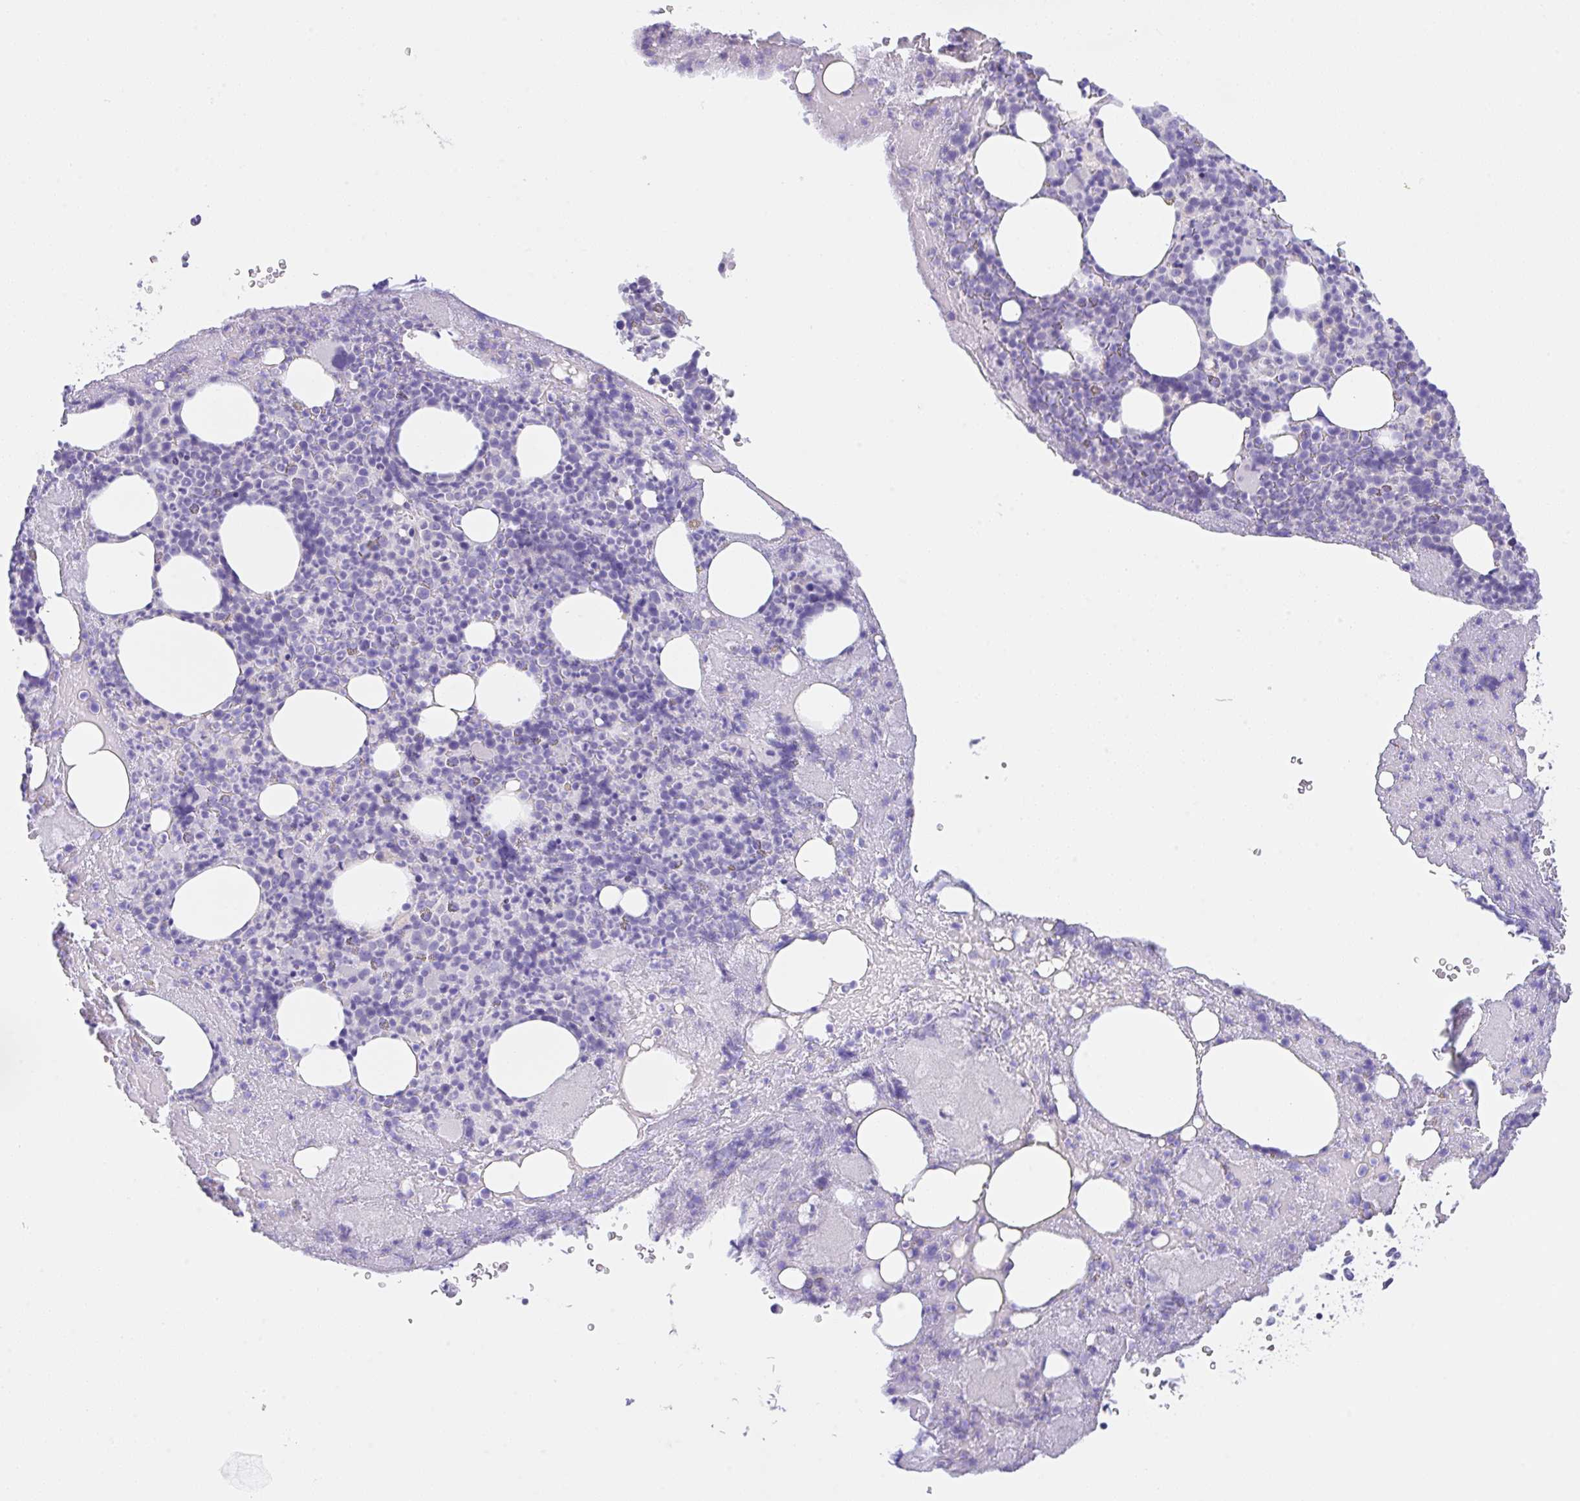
{"staining": {"intensity": "negative", "quantity": "none", "location": "none"}, "tissue": "bone marrow", "cell_type": "Hematopoietic cells", "image_type": "normal", "snomed": [{"axis": "morphology", "description": "Normal tissue, NOS"}, {"axis": "topography", "description": "Bone marrow"}], "caption": "Image shows no significant protein staining in hematopoietic cells of normal bone marrow. The staining was performed using DAB to visualize the protein expression in brown, while the nuclei were stained in blue with hematoxylin (Magnification: 20x).", "gene": "TRAF4", "patient": {"sex": "female", "age": 59}}